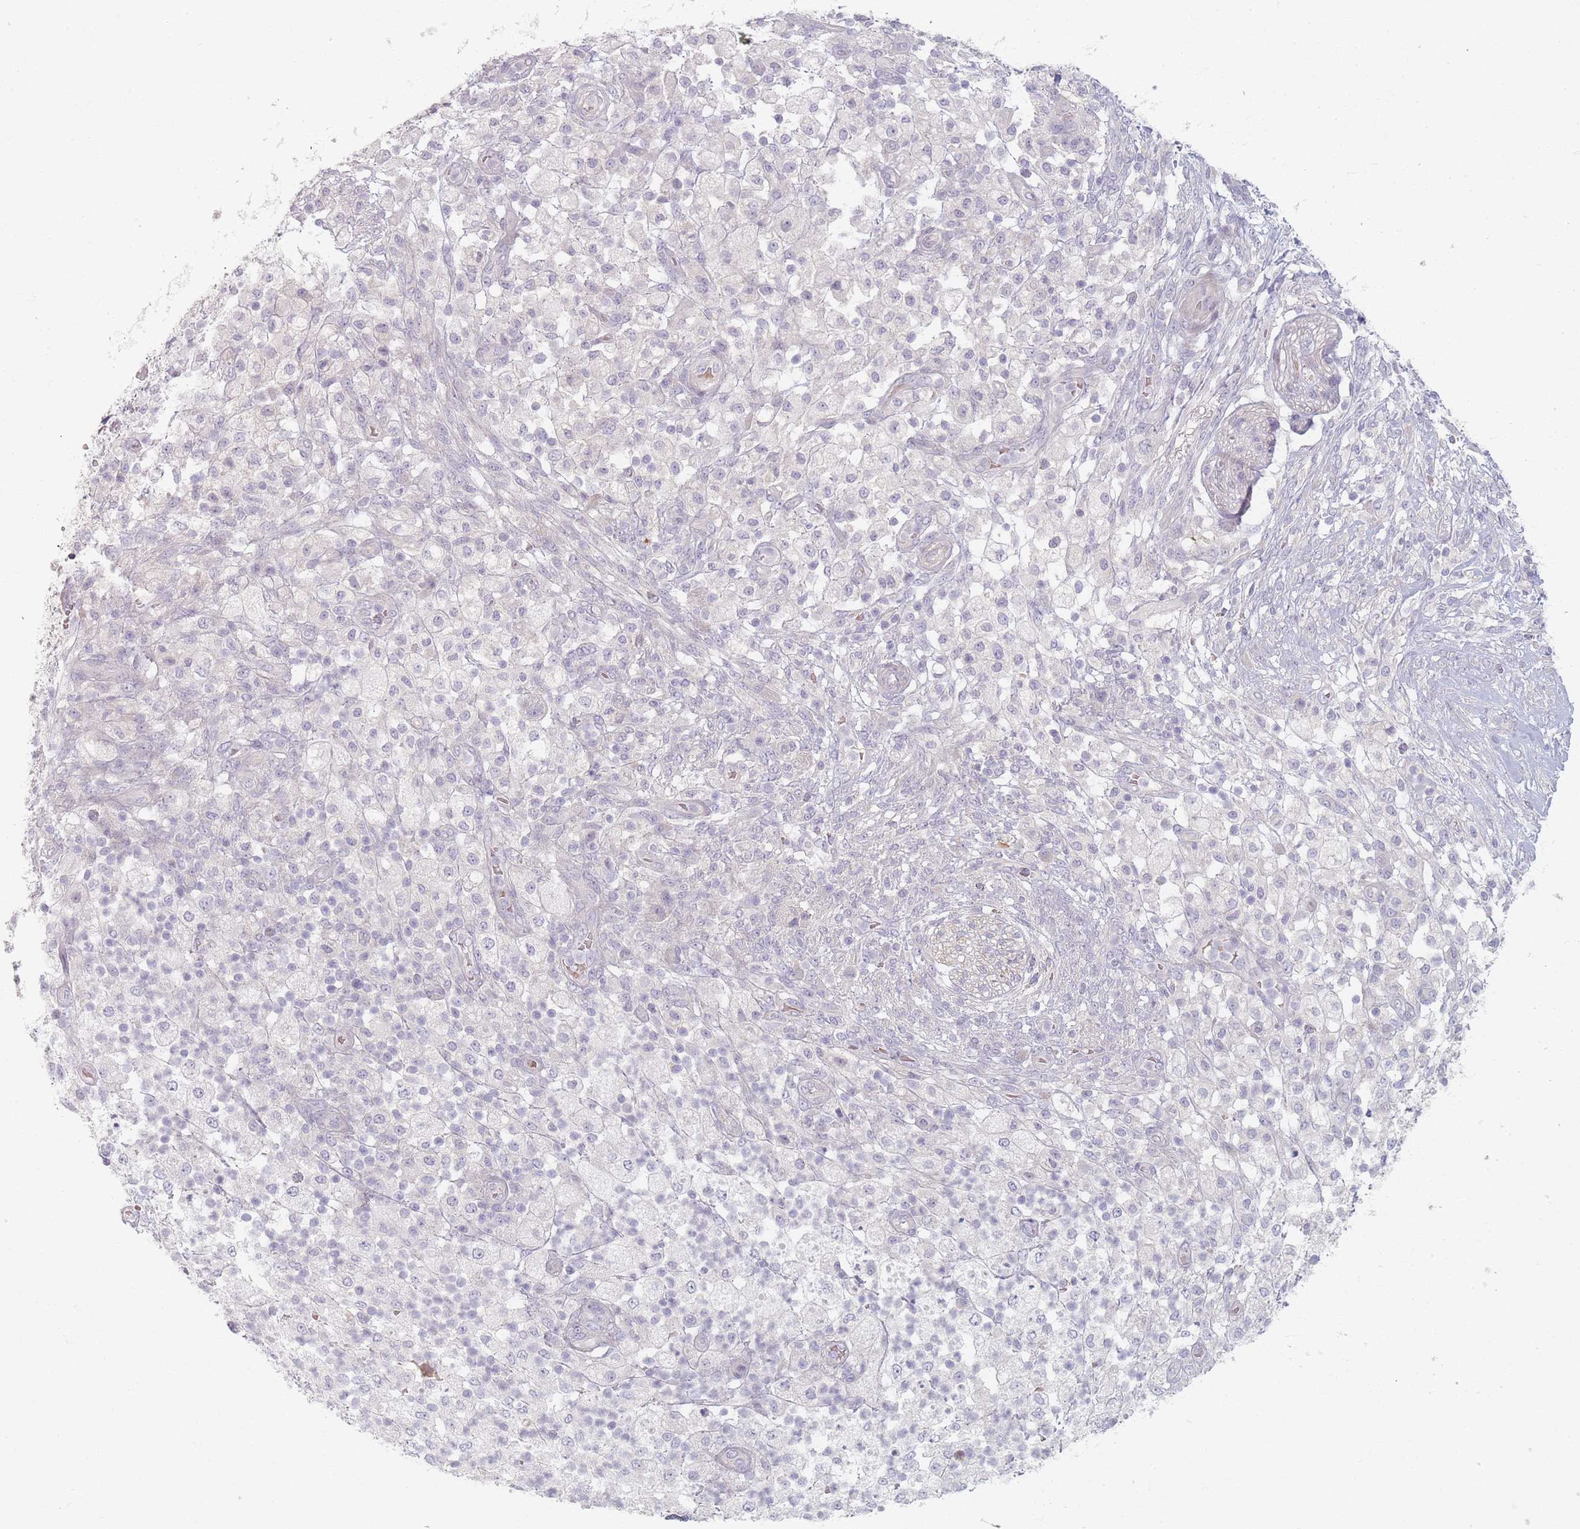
{"staining": {"intensity": "negative", "quantity": "none", "location": "none"}, "tissue": "pancreatic cancer", "cell_type": "Tumor cells", "image_type": "cancer", "snomed": [{"axis": "morphology", "description": "Adenocarcinoma, NOS"}, {"axis": "topography", "description": "Pancreas"}], "caption": "Tumor cells show no significant protein positivity in pancreatic cancer (adenocarcinoma). (DAB (3,3'-diaminobenzidine) immunohistochemistry (IHC) with hematoxylin counter stain).", "gene": "TMOD1", "patient": {"sex": "female", "age": 72}}